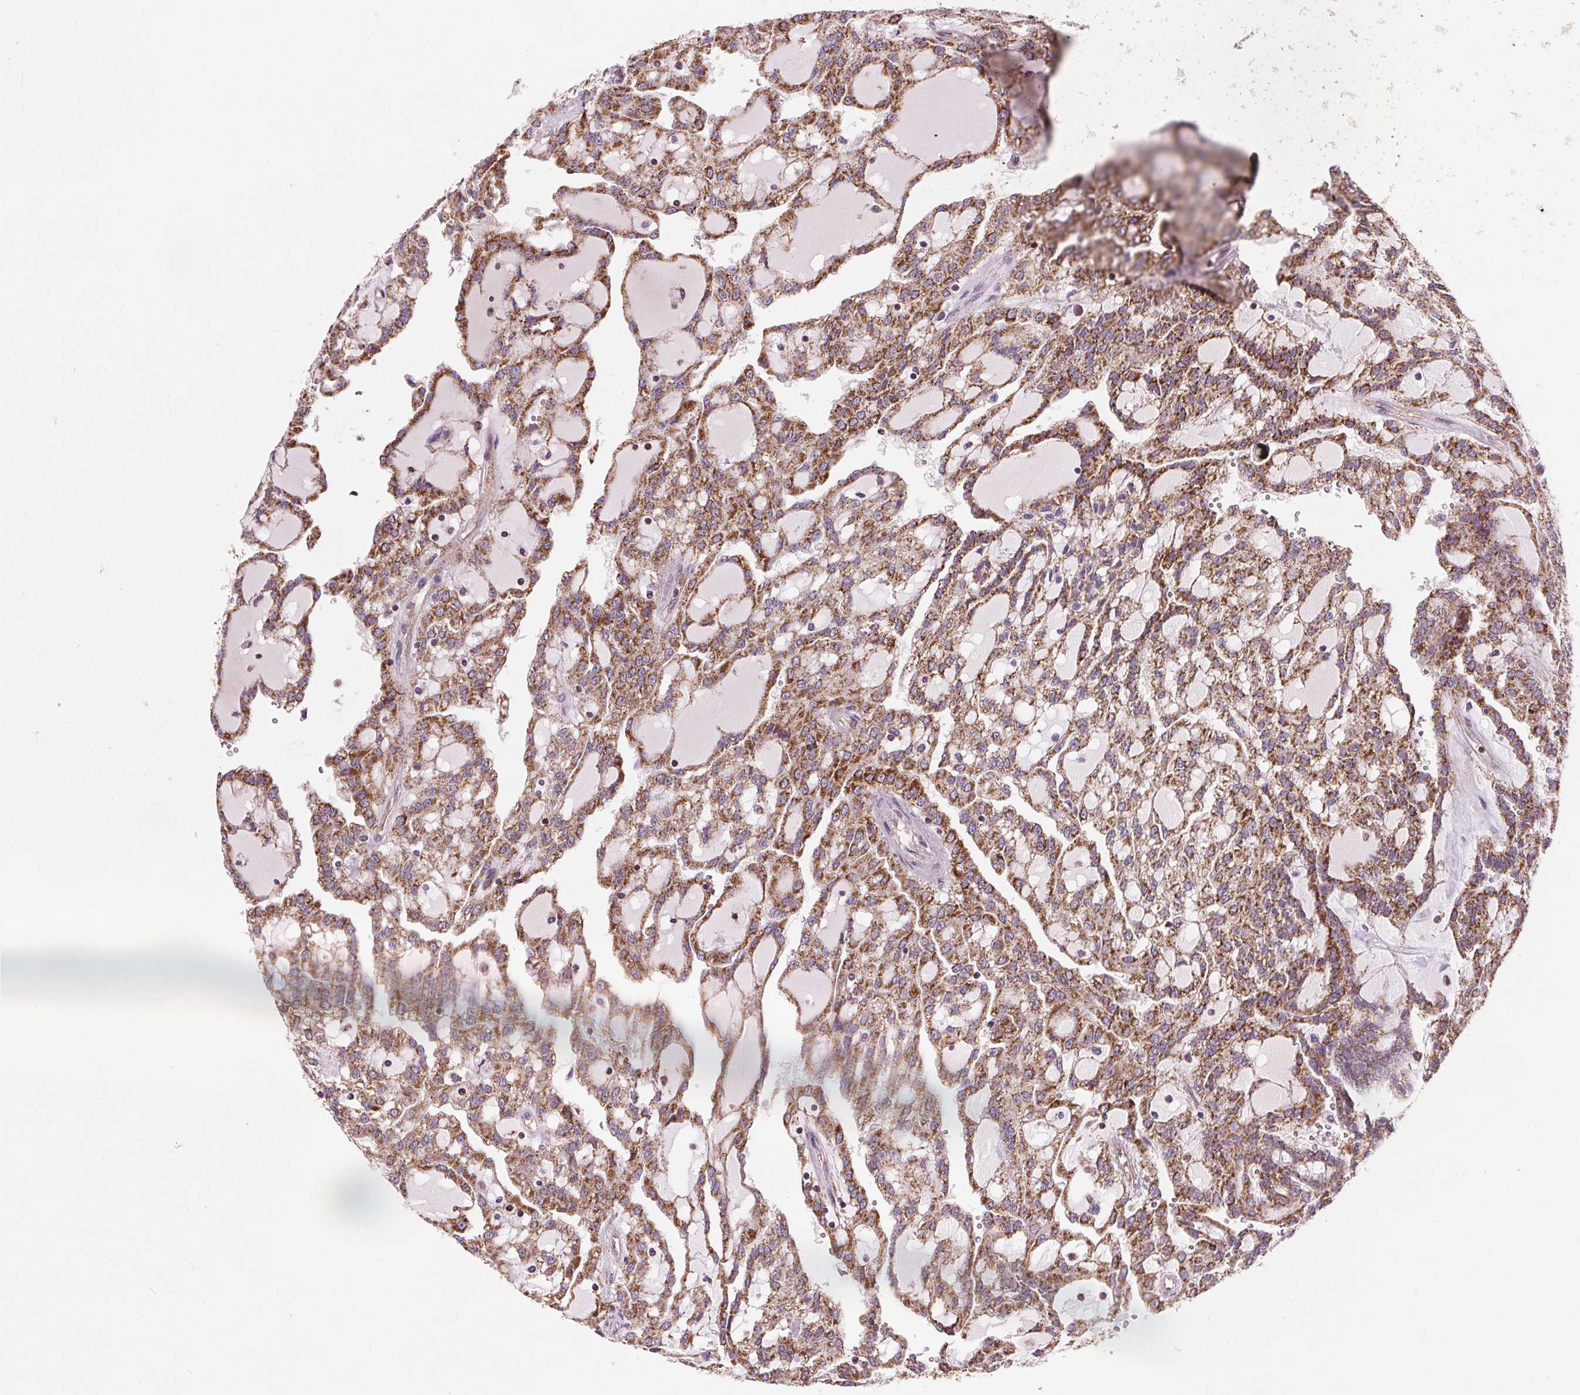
{"staining": {"intensity": "moderate", "quantity": ">75%", "location": "cytoplasmic/membranous"}, "tissue": "renal cancer", "cell_type": "Tumor cells", "image_type": "cancer", "snomed": [{"axis": "morphology", "description": "Adenocarcinoma, NOS"}, {"axis": "topography", "description": "Kidney"}], "caption": "Brown immunohistochemical staining in renal adenocarcinoma demonstrates moderate cytoplasmic/membranous expression in about >75% of tumor cells.", "gene": "GOLT1B", "patient": {"sex": "male", "age": 63}}